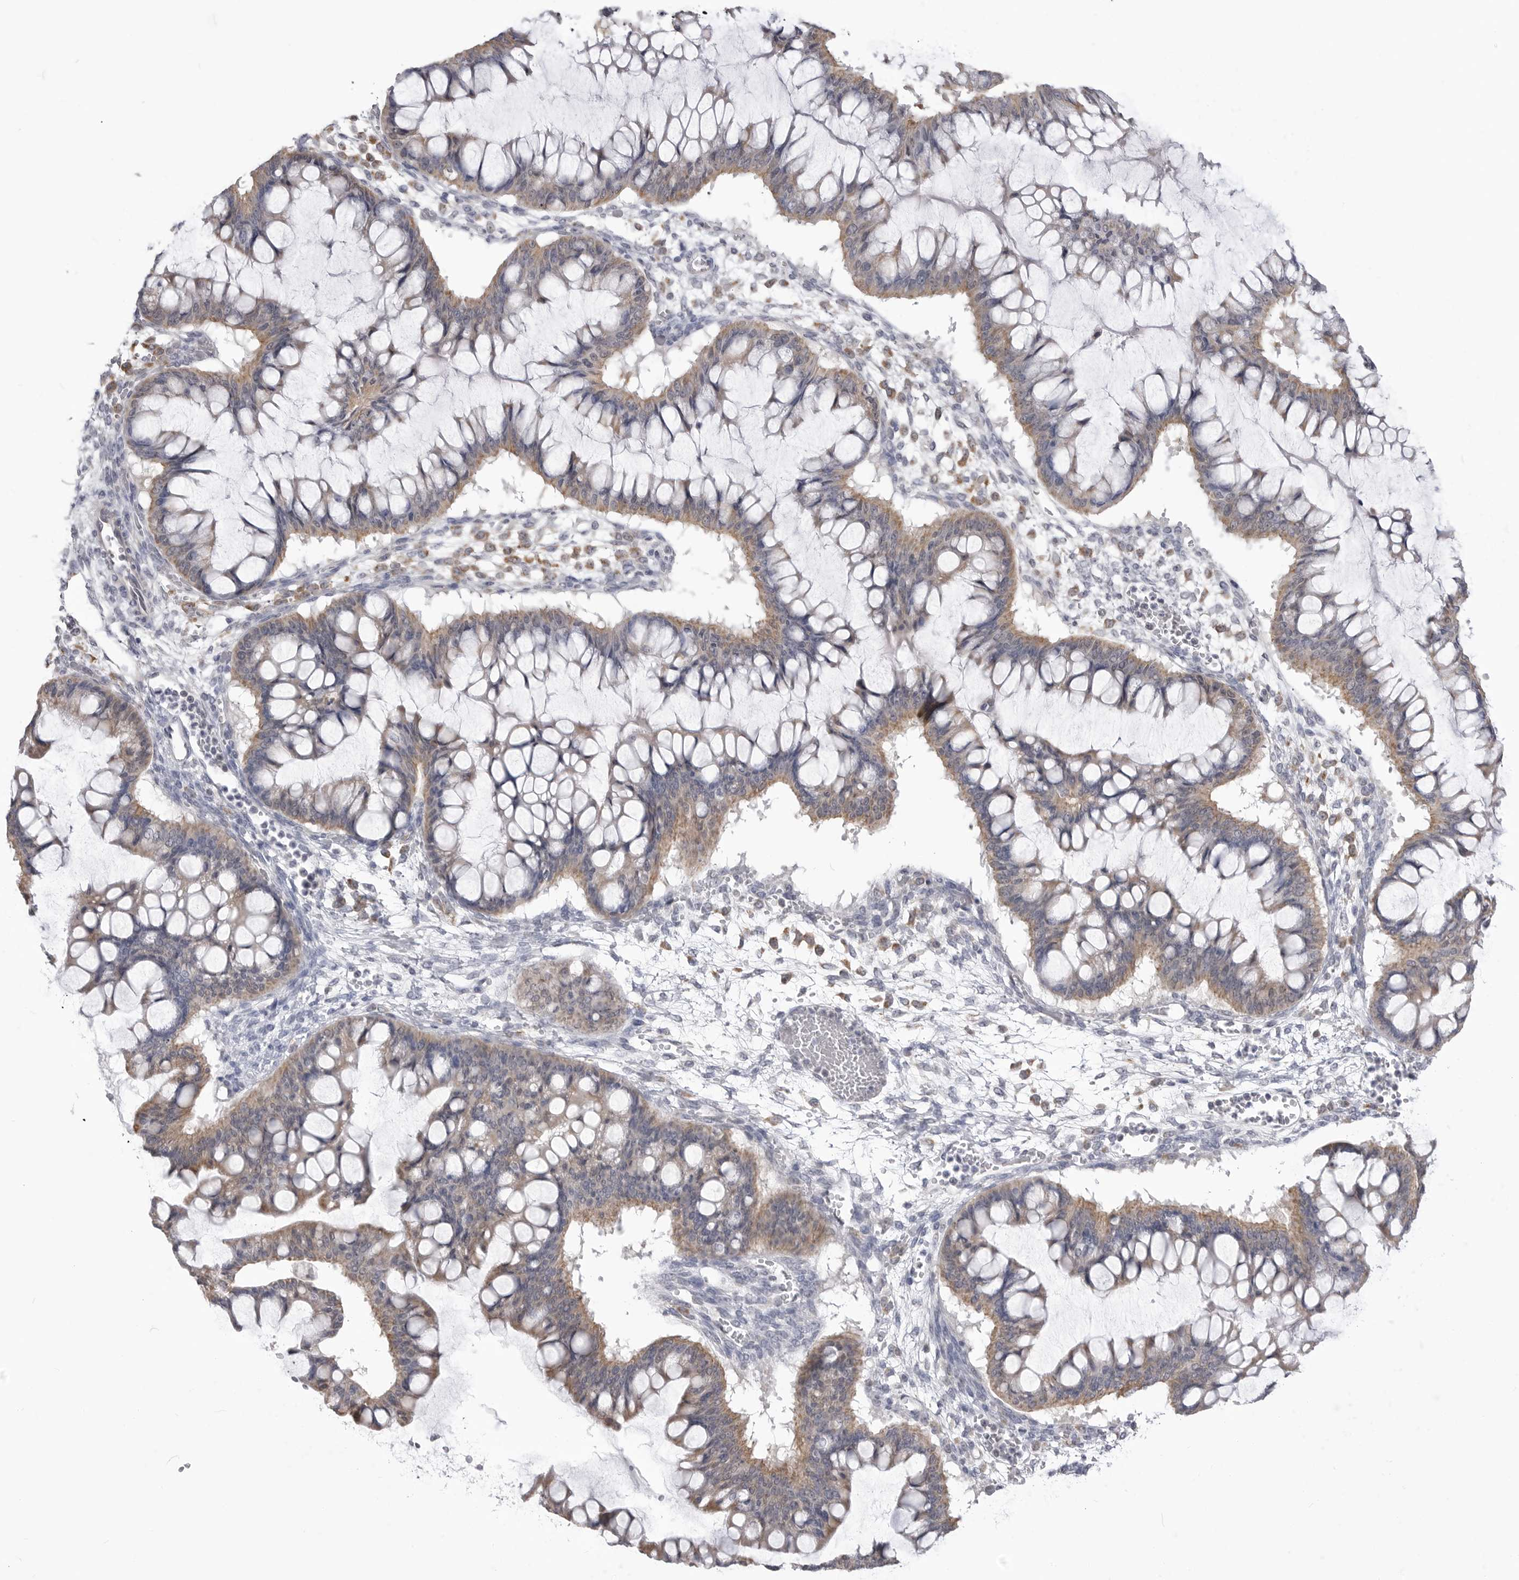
{"staining": {"intensity": "moderate", "quantity": ">75%", "location": "cytoplasmic/membranous"}, "tissue": "ovarian cancer", "cell_type": "Tumor cells", "image_type": "cancer", "snomed": [{"axis": "morphology", "description": "Cystadenocarcinoma, mucinous, NOS"}, {"axis": "topography", "description": "Ovary"}], "caption": "Protein staining by IHC exhibits moderate cytoplasmic/membranous expression in approximately >75% of tumor cells in ovarian cancer (mucinous cystadenocarcinoma).", "gene": "FH", "patient": {"sex": "female", "age": 73}}